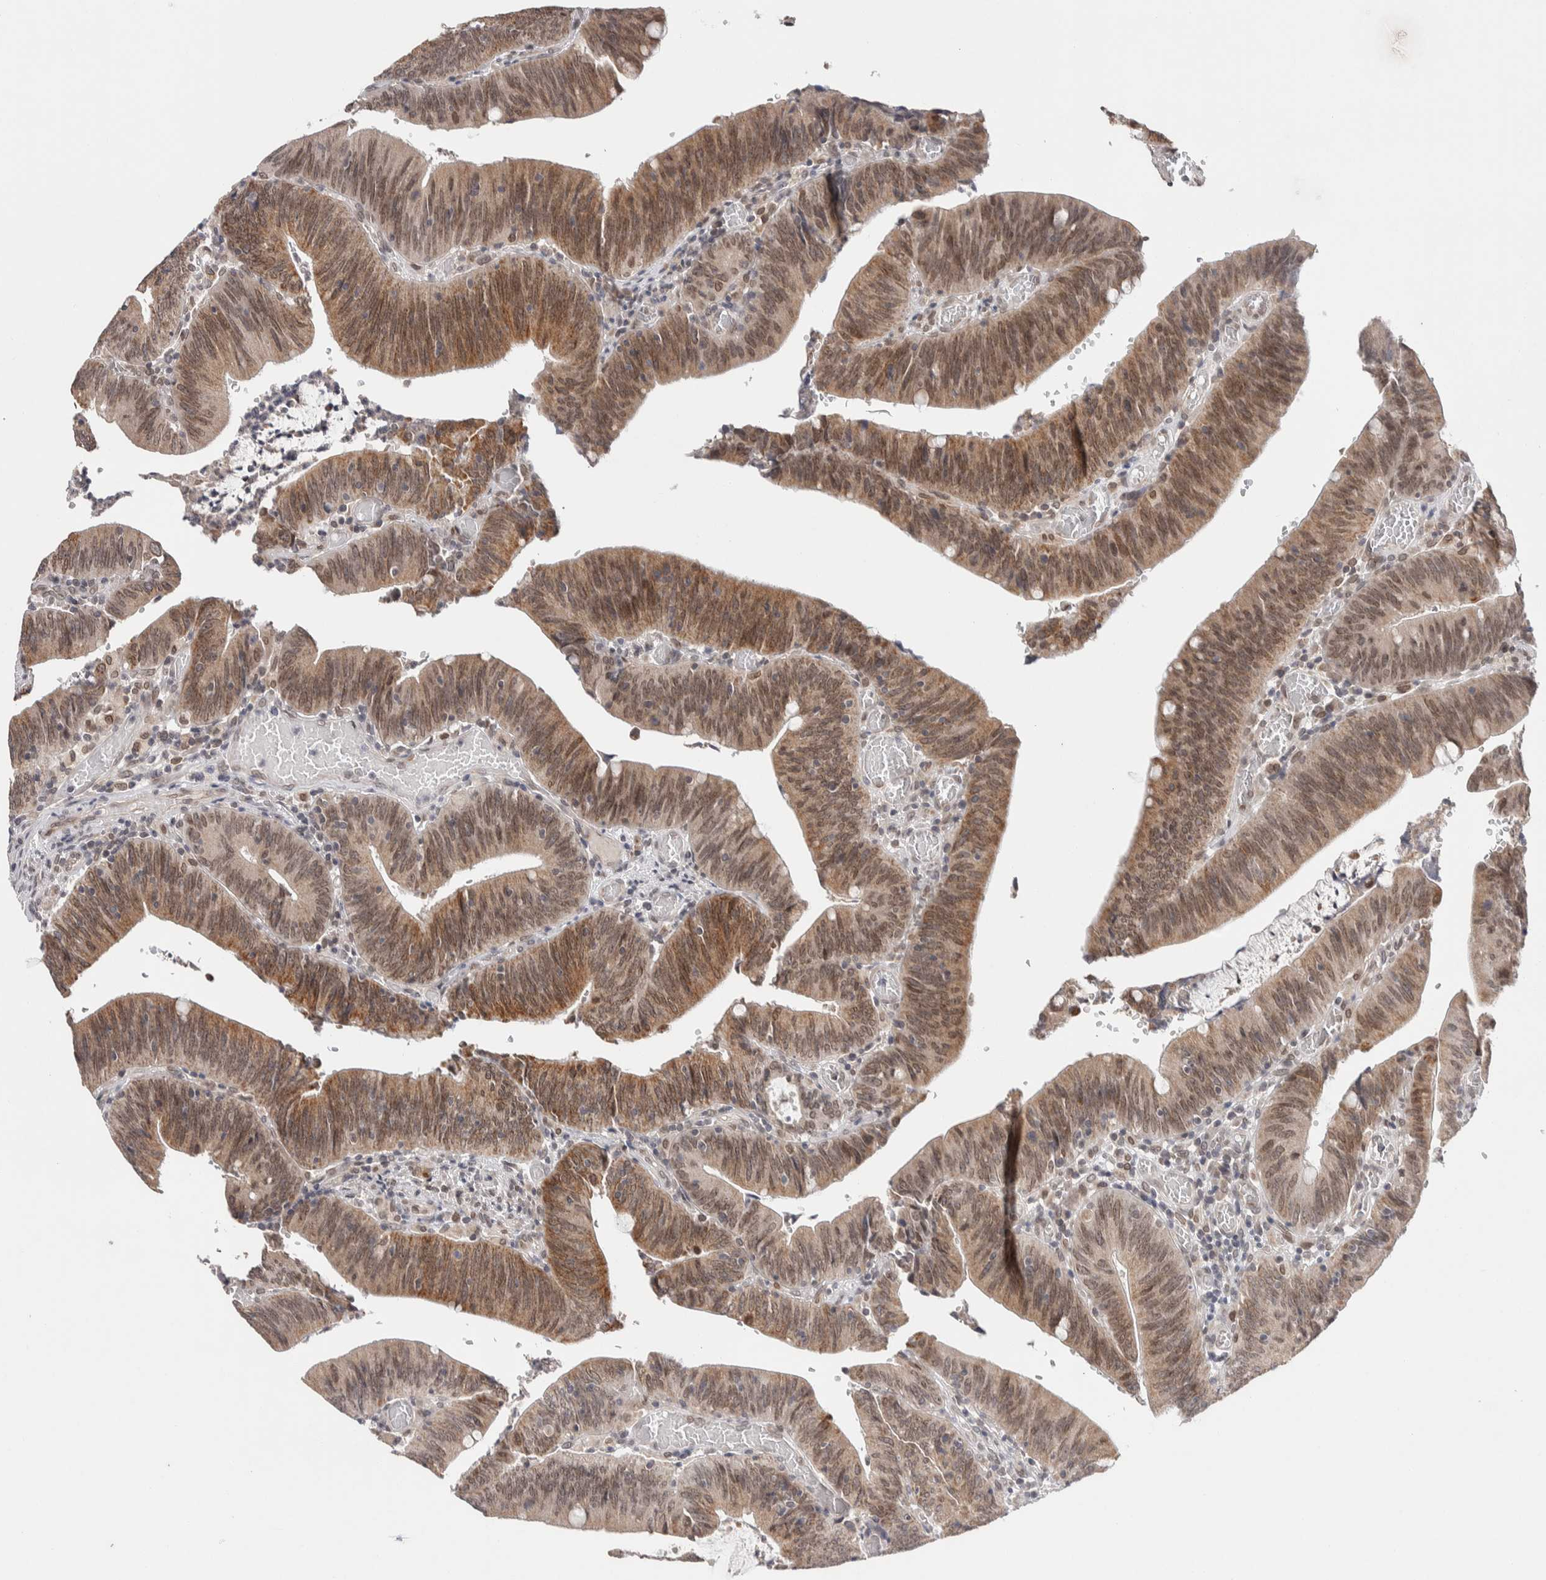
{"staining": {"intensity": "moderate", "quantity": ">75%", "location": "cytoplasmic/membranous"}, "tissue": "colorectal cancer", "cell_type": "Tumor cells", "image_type": "cancer", "snomed": [{"axis": "morphology", "description": "Normal tissue, NOS"}, {"axis": "morphology", "description": "Adenocarcinoma, NOS"}, {"axis": "topography", "description": "Rectum"}], "caption": "Colorectal cancer (adenocarcinoma) stained with a protein marker exhibits moderate staining in tumor cells.", "gene": "CRAT", "patient": {"sex": "female", "age": 66}}